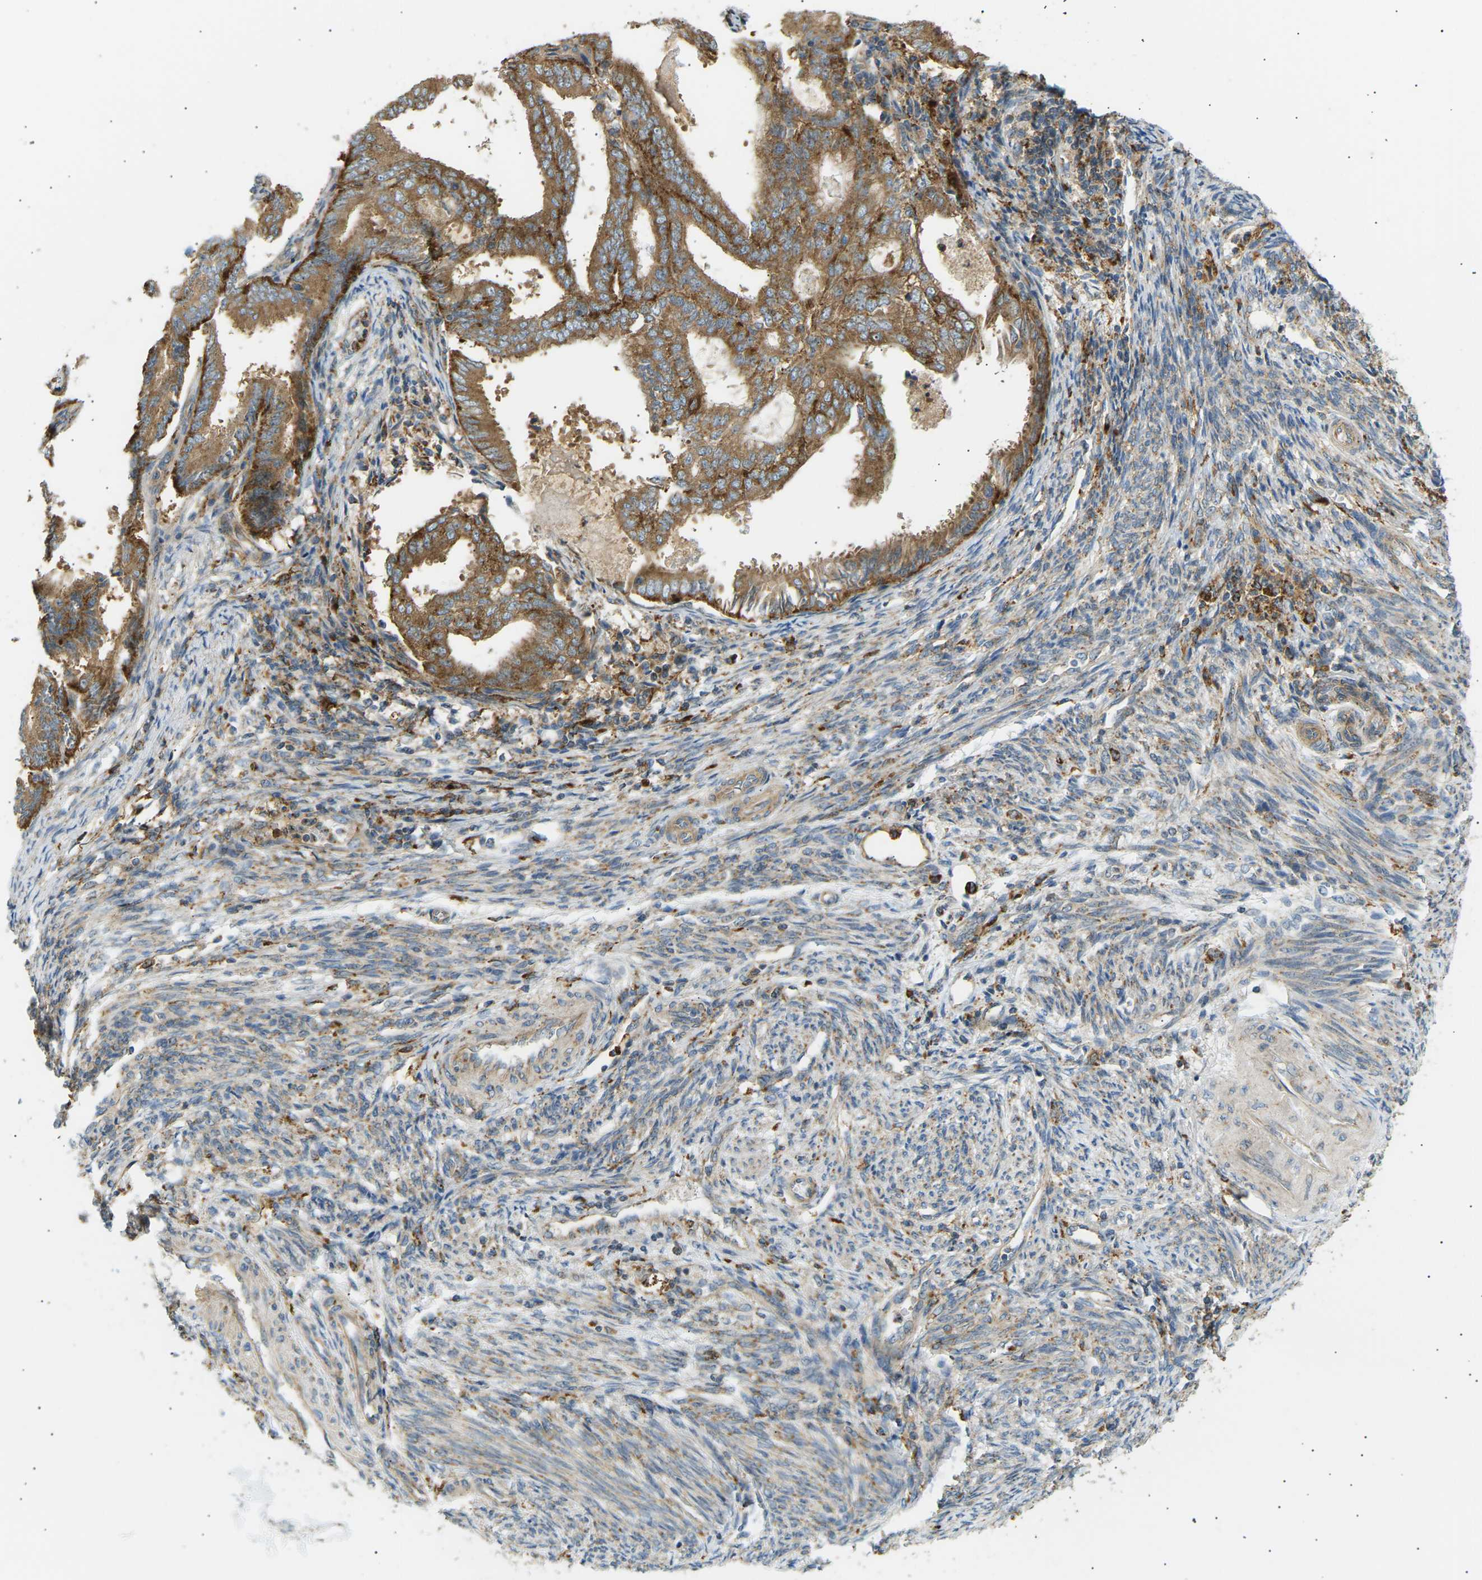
{"staining": {"intensity": "moderate", "quantity": ">75%", "location": "cytoplasmic/membranous"}, "tissue": "endometrial cancer", "cell_type": "Tumor cells", "image_type": "cancer", "snomed": [{"axis": "morphology", "description": "Adenocarcinoma, NOS"}, {"axis": "topography", "description": "Endometrium"}], "caption": "Protein expression analysis of human adenocarcinoma (endometrial) reveals moderate cytoplasmic/membranous staining in approximately >75% of tumor cells.", "gene": "CDK17", "patient": {"sex": "female", "age": 58}}